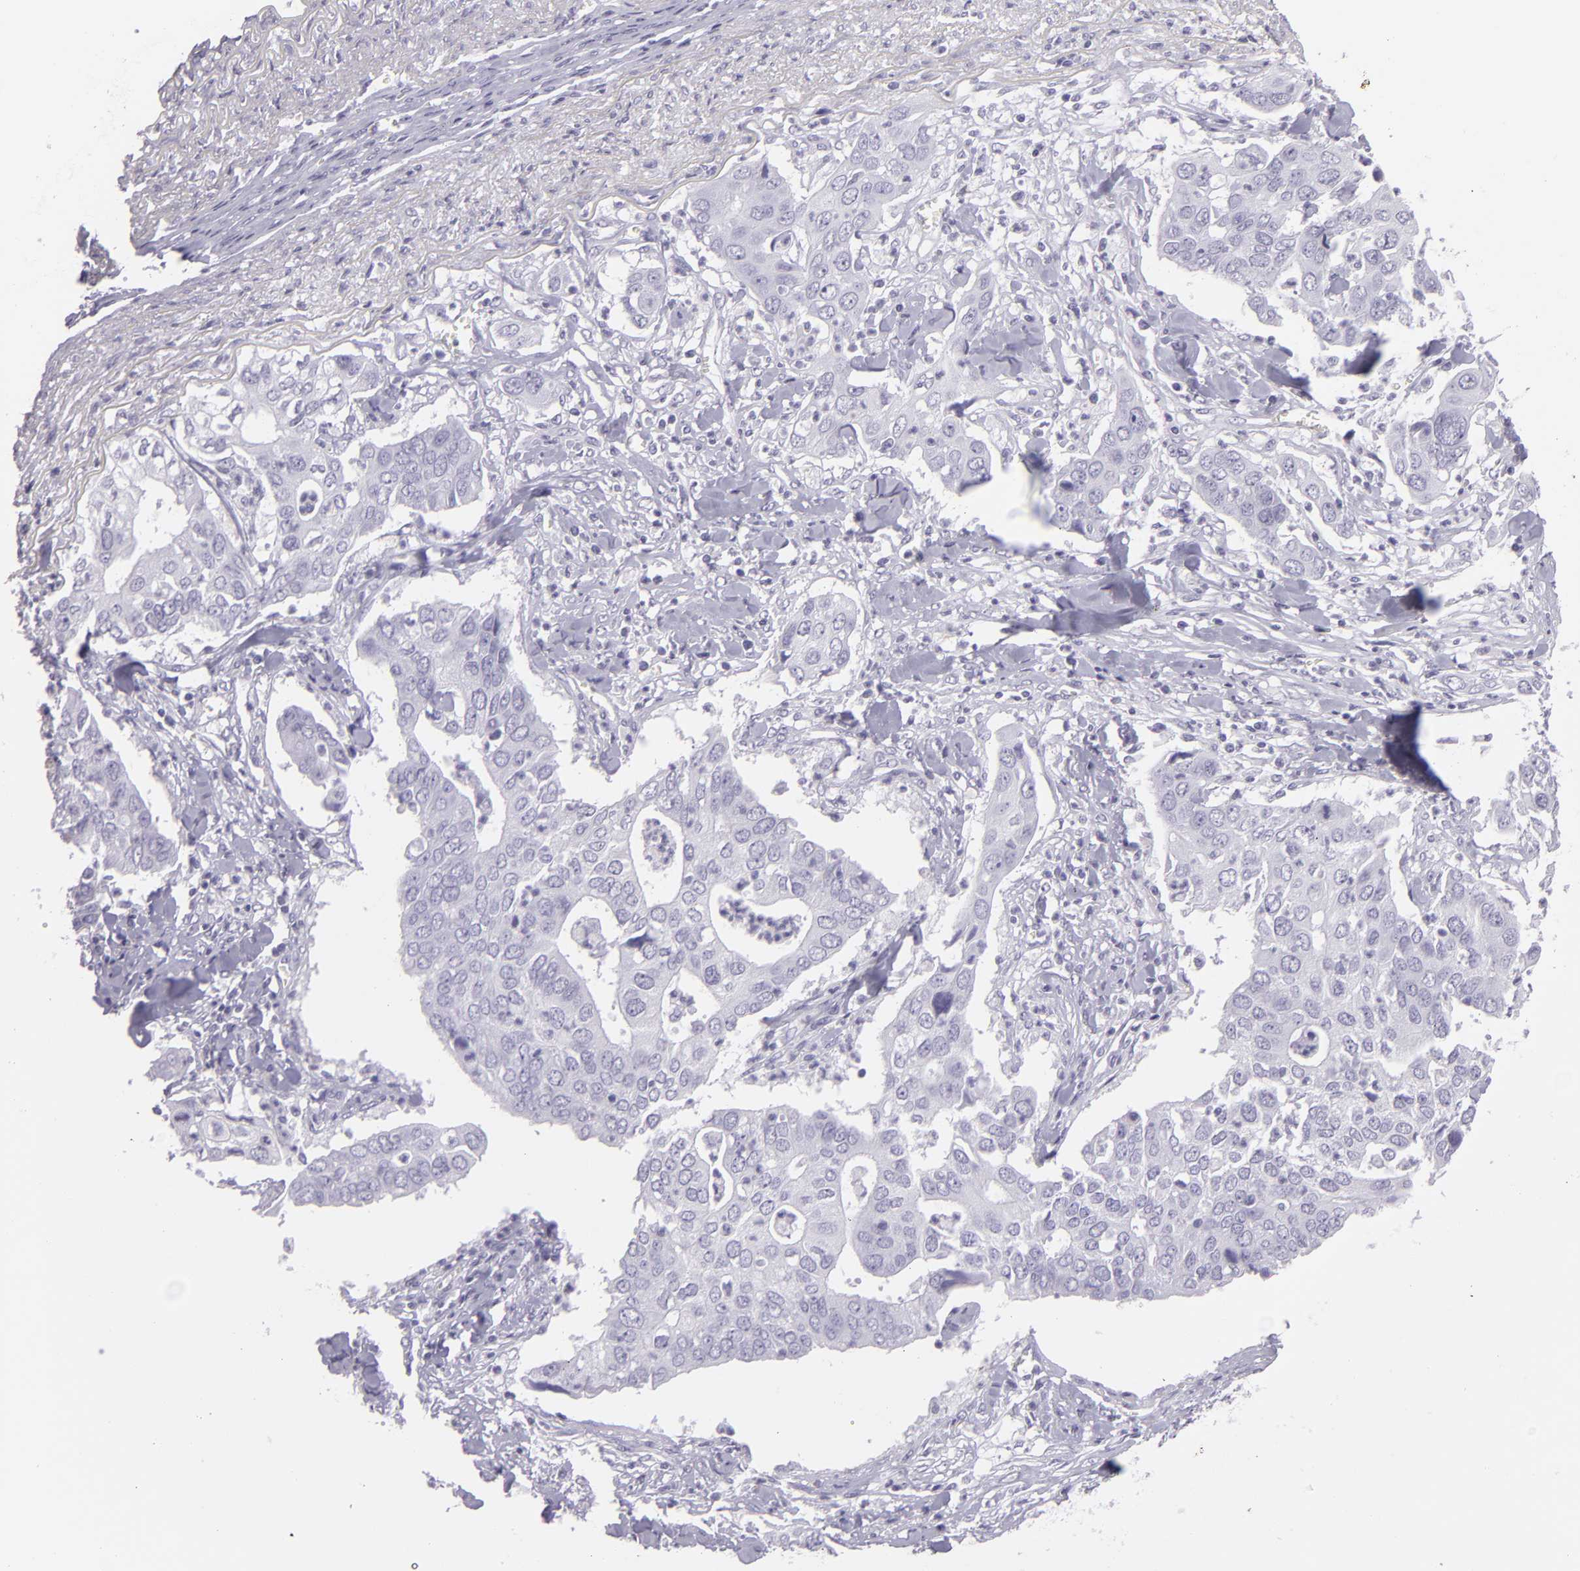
{"staining": {"intensity": "negative", "quantity": "none", "location": "none"}, "tissue": "lung cancer", "cell_type": "Tumor cells", "image_type": "cancer", "snomed": [{"axis": "morphology", "description": "Adenocarcinoma, NOS"}, {"axis": "topography", "description": "Lung"}], "caption": "Lung cancer was stained to show a protein in brown. There is no significant positivity in tumor cells. (DAB (3,3'-diaminobenzidine) IHC, high magnification).", "gene": "MUC6", "patient": {"sex": "male", "age": 48}}